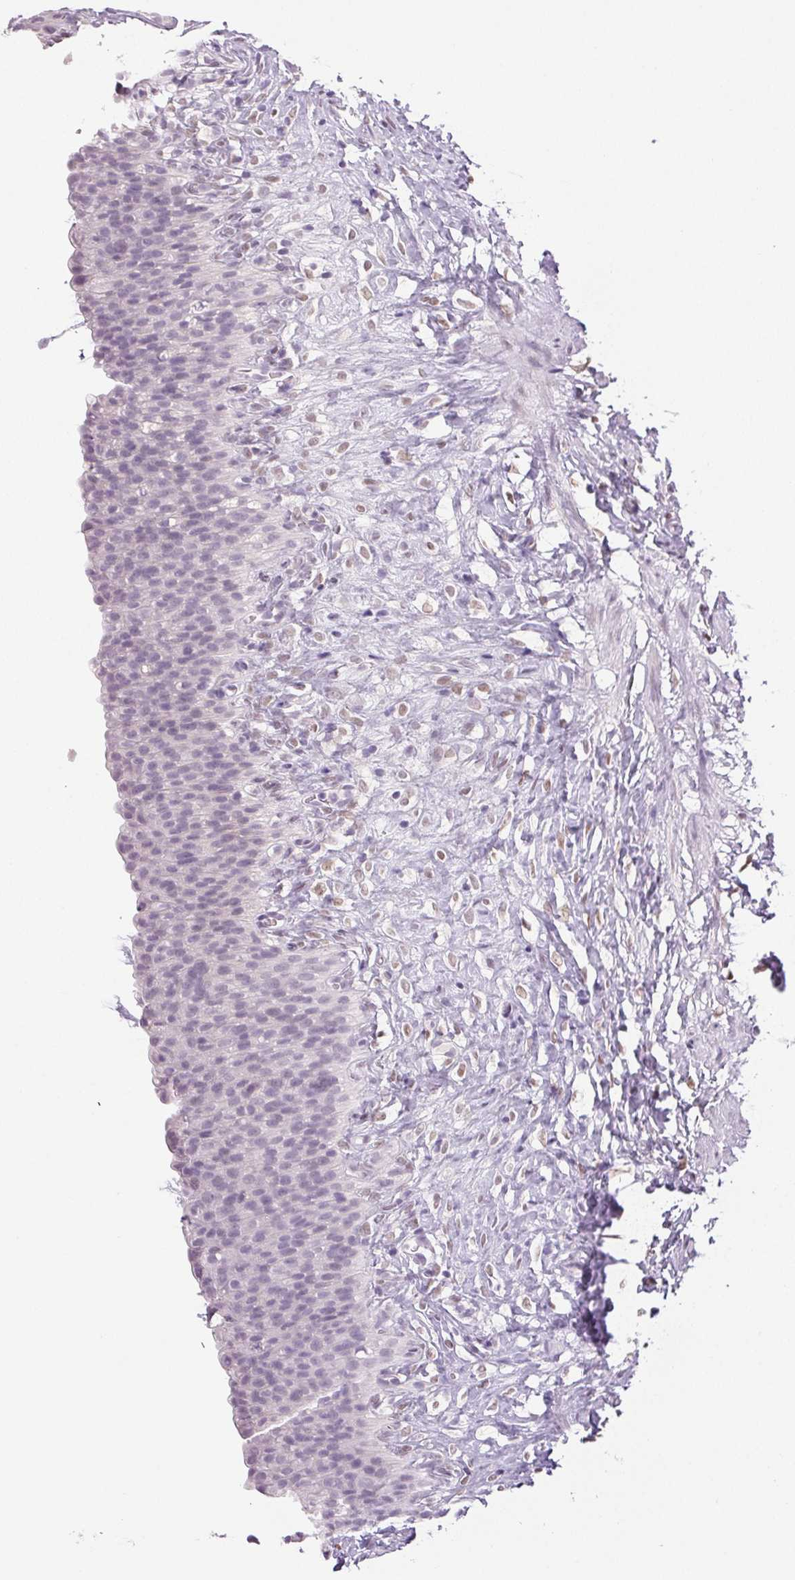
{"staining": {"intensity": "negative", "quantity": "none", "location": "none"}, "tissue": "urinary bladder", "cell_type": "Urothelial cells", "image_type": "normal", "snomed": [{"axis": "morphology", "description": "Normal tissue, NOS"}, {"axis": "topography", "description": "Urinary bladder"}, {"axis": "topography", "description": "Prostate"}], "caption": "Protein analysis of unremarkable urinary bladder displays no significant positivity in urothelial cells. Nuclei are stained in blue.", "gene": "DNAJC6", "patient": {"sex": "male", "age": 76}}